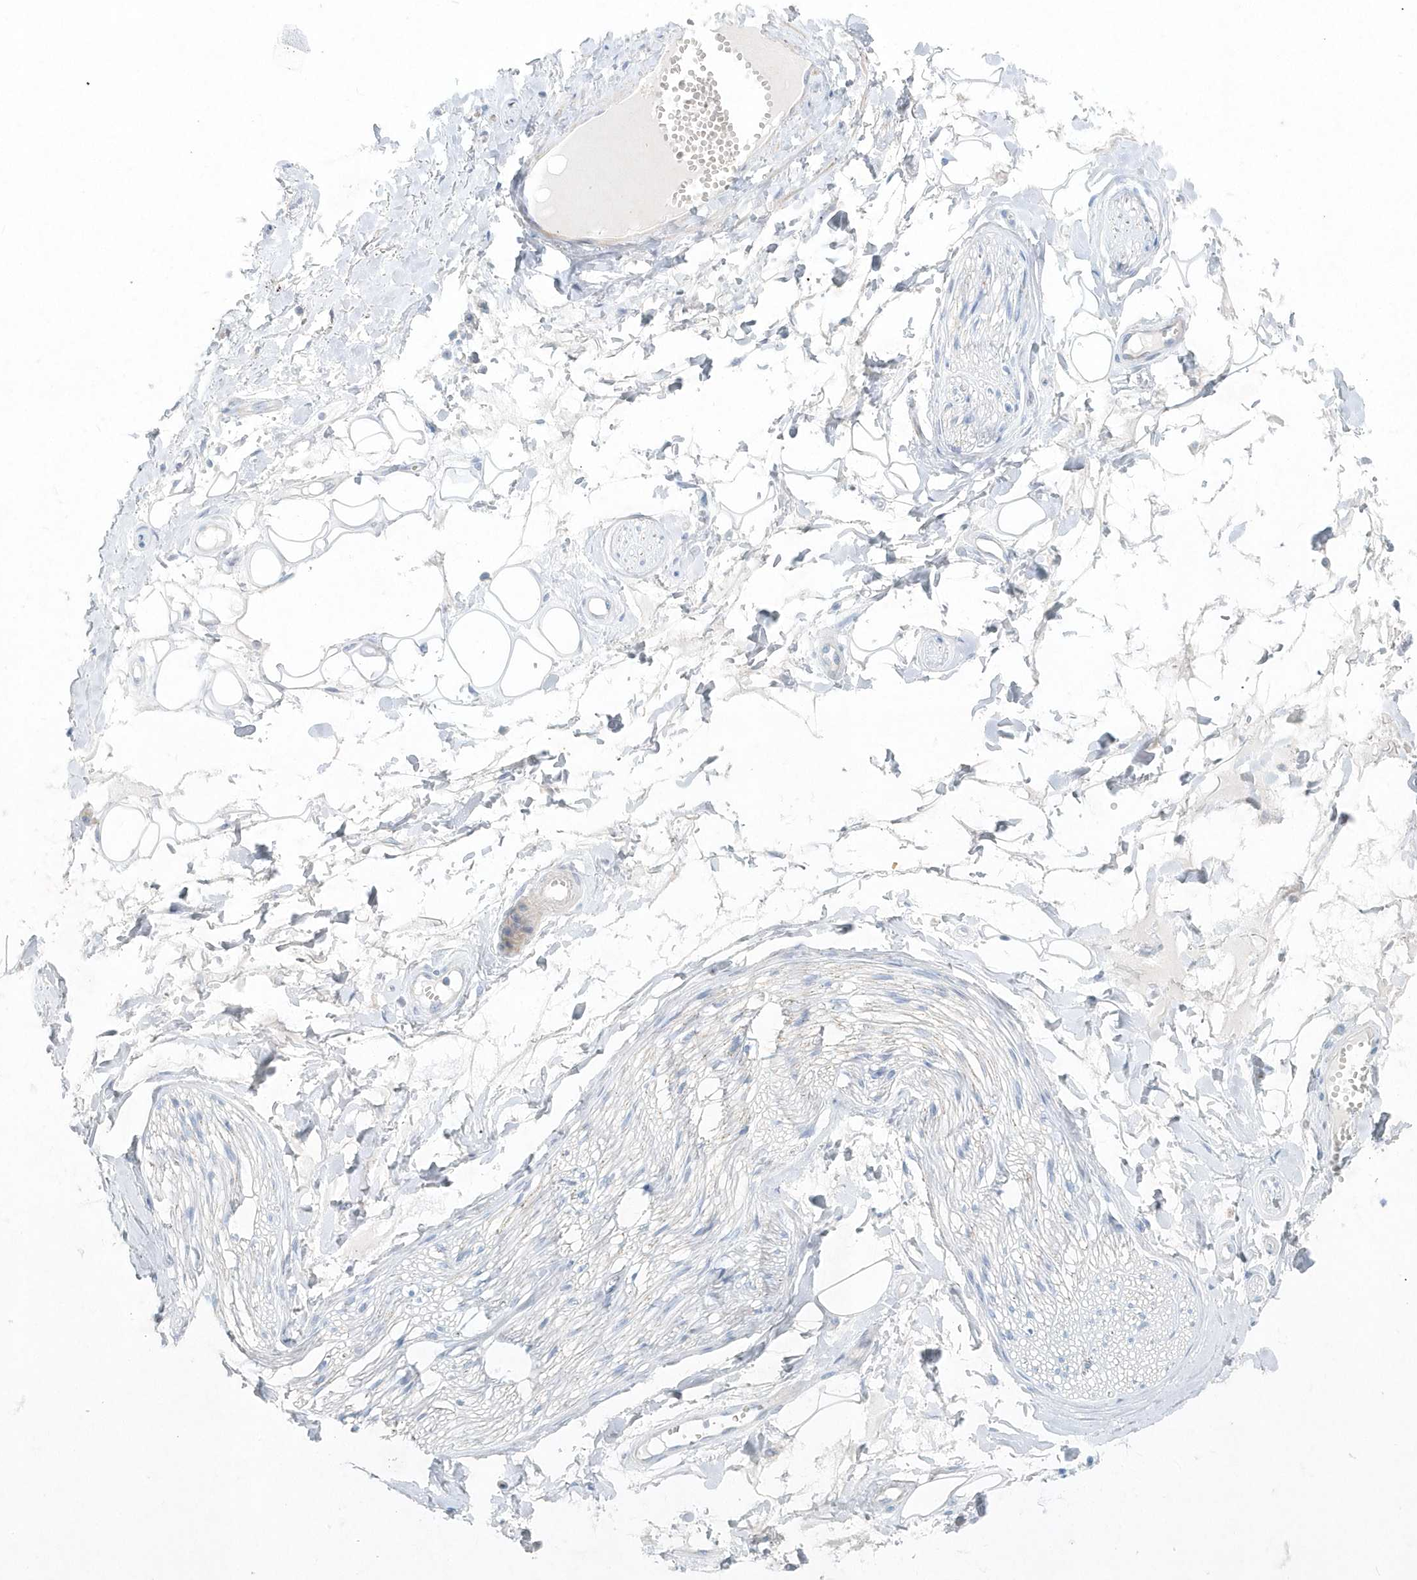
{"staining": {"intensity": "negative", "quantity": "none", "location": "none"}, "tissue": "adipose tissue", "cell_type": "Adipocytes", "image_type": "normal", "snomed": [{"axis": "morphology", "description": "Normal tissue, NOS"}, {"axis": "morphology", "description": "Inflammation, NOS"}, {"axis": "topography", "description": "Salivary gland"}, {"axis": "topography", "description": "Peripheral nerve tissue"}], "caption": "Immunohistochemical staining of normal human adipose tissue displays no significant positivity in adipocytes. (Immunohistochemistry (ihc), brightfield microscopy, high magnification).", "gene": "DNAH1", "patient": {"sex": "female", "age": 75}}